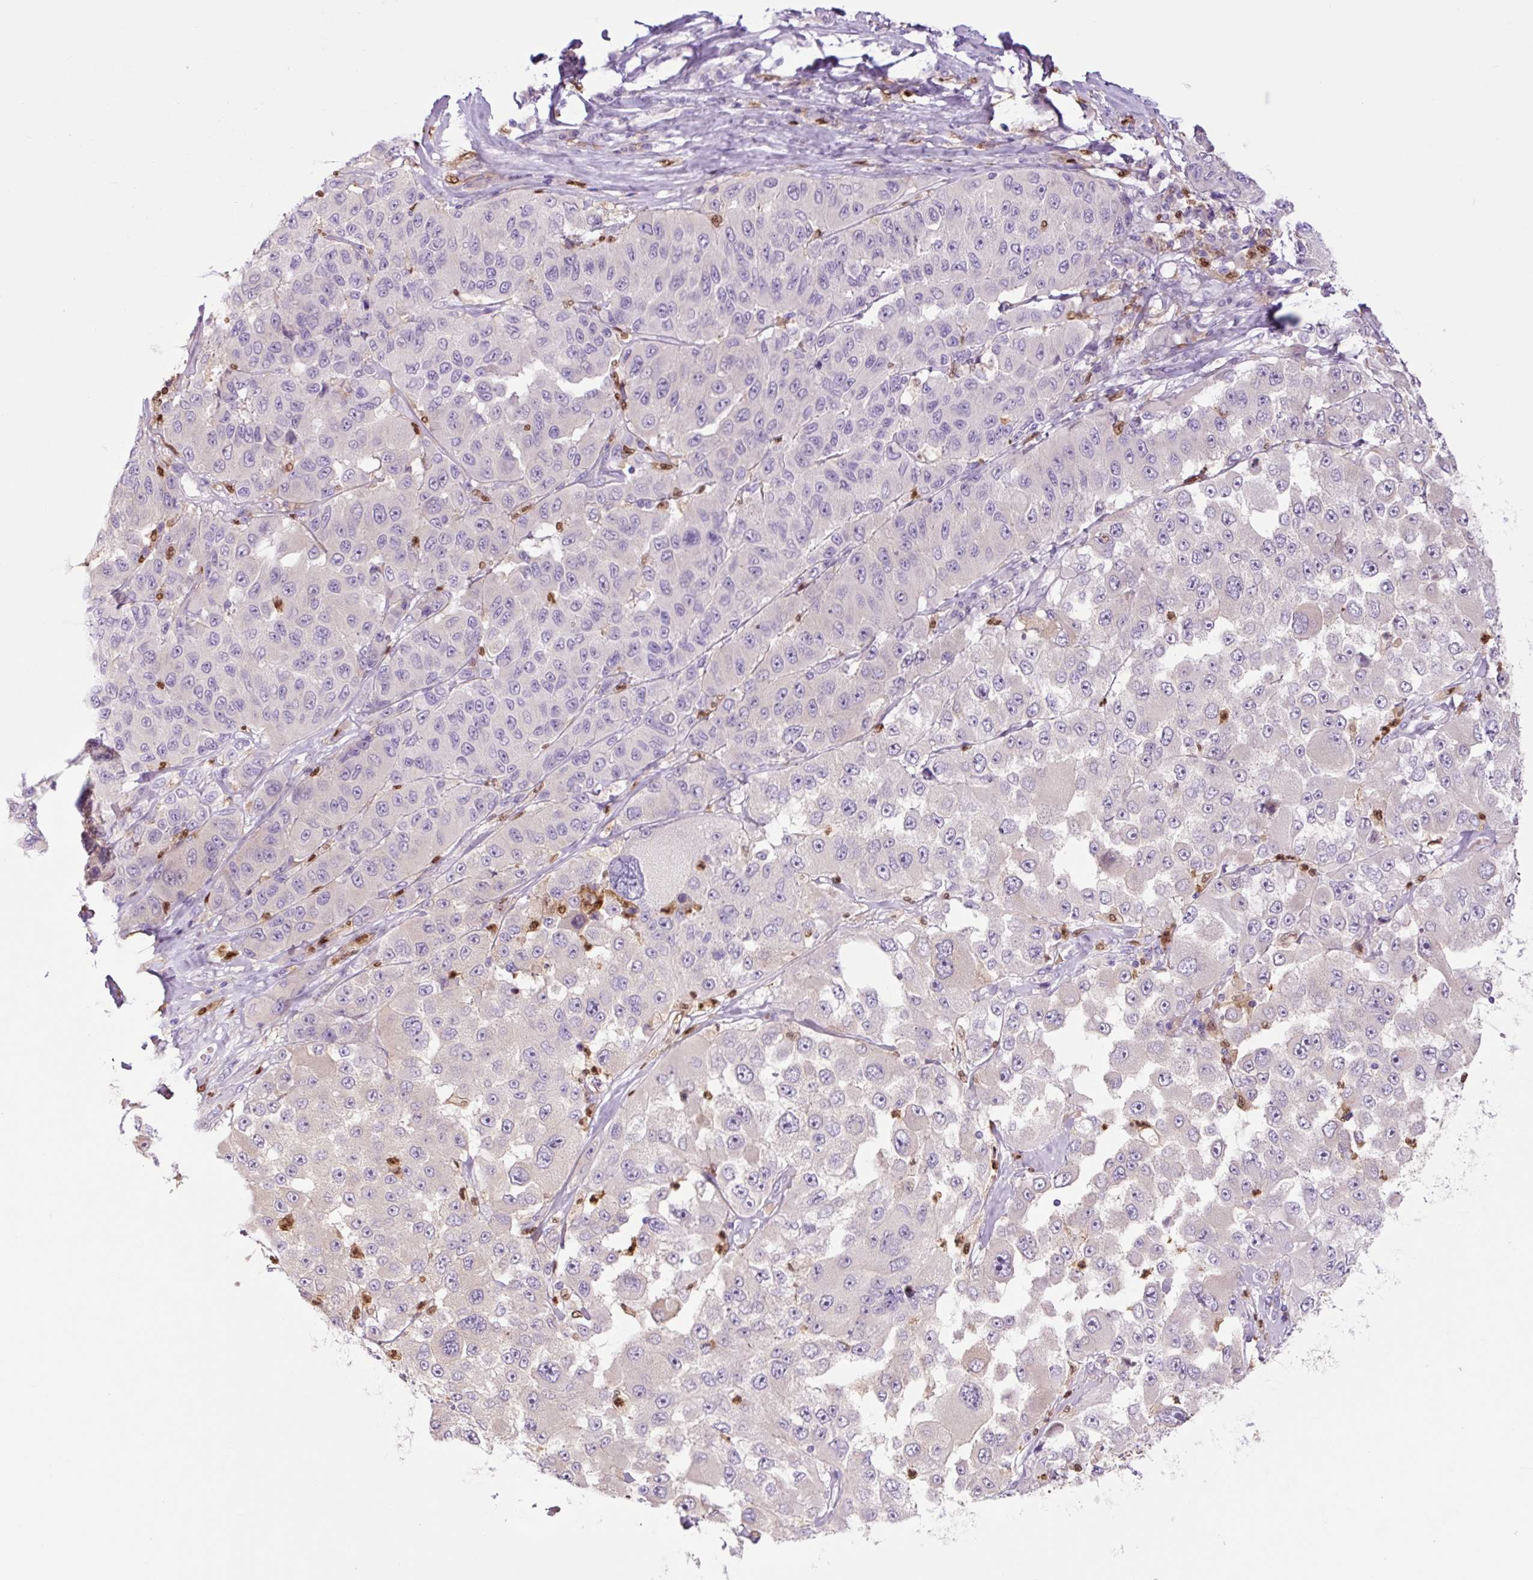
{"staining": {"intensity": "negative", "quantity": "none", "location": "none"}, "tissue": "melanoma", "cell_type": "Tumor cells", "image_type": "cancer", "snomed": [{"axis": "morphology", "description": "Malignant melanoma, Metastatic site"}, {"axis": "topography", "description": "Lymph node"}], "caption": "Tumor cells show no significant expression in malignant melanoma (metastatic site).", "gene": "SPI1", "patient": {"sex": "male", "age": 62}}